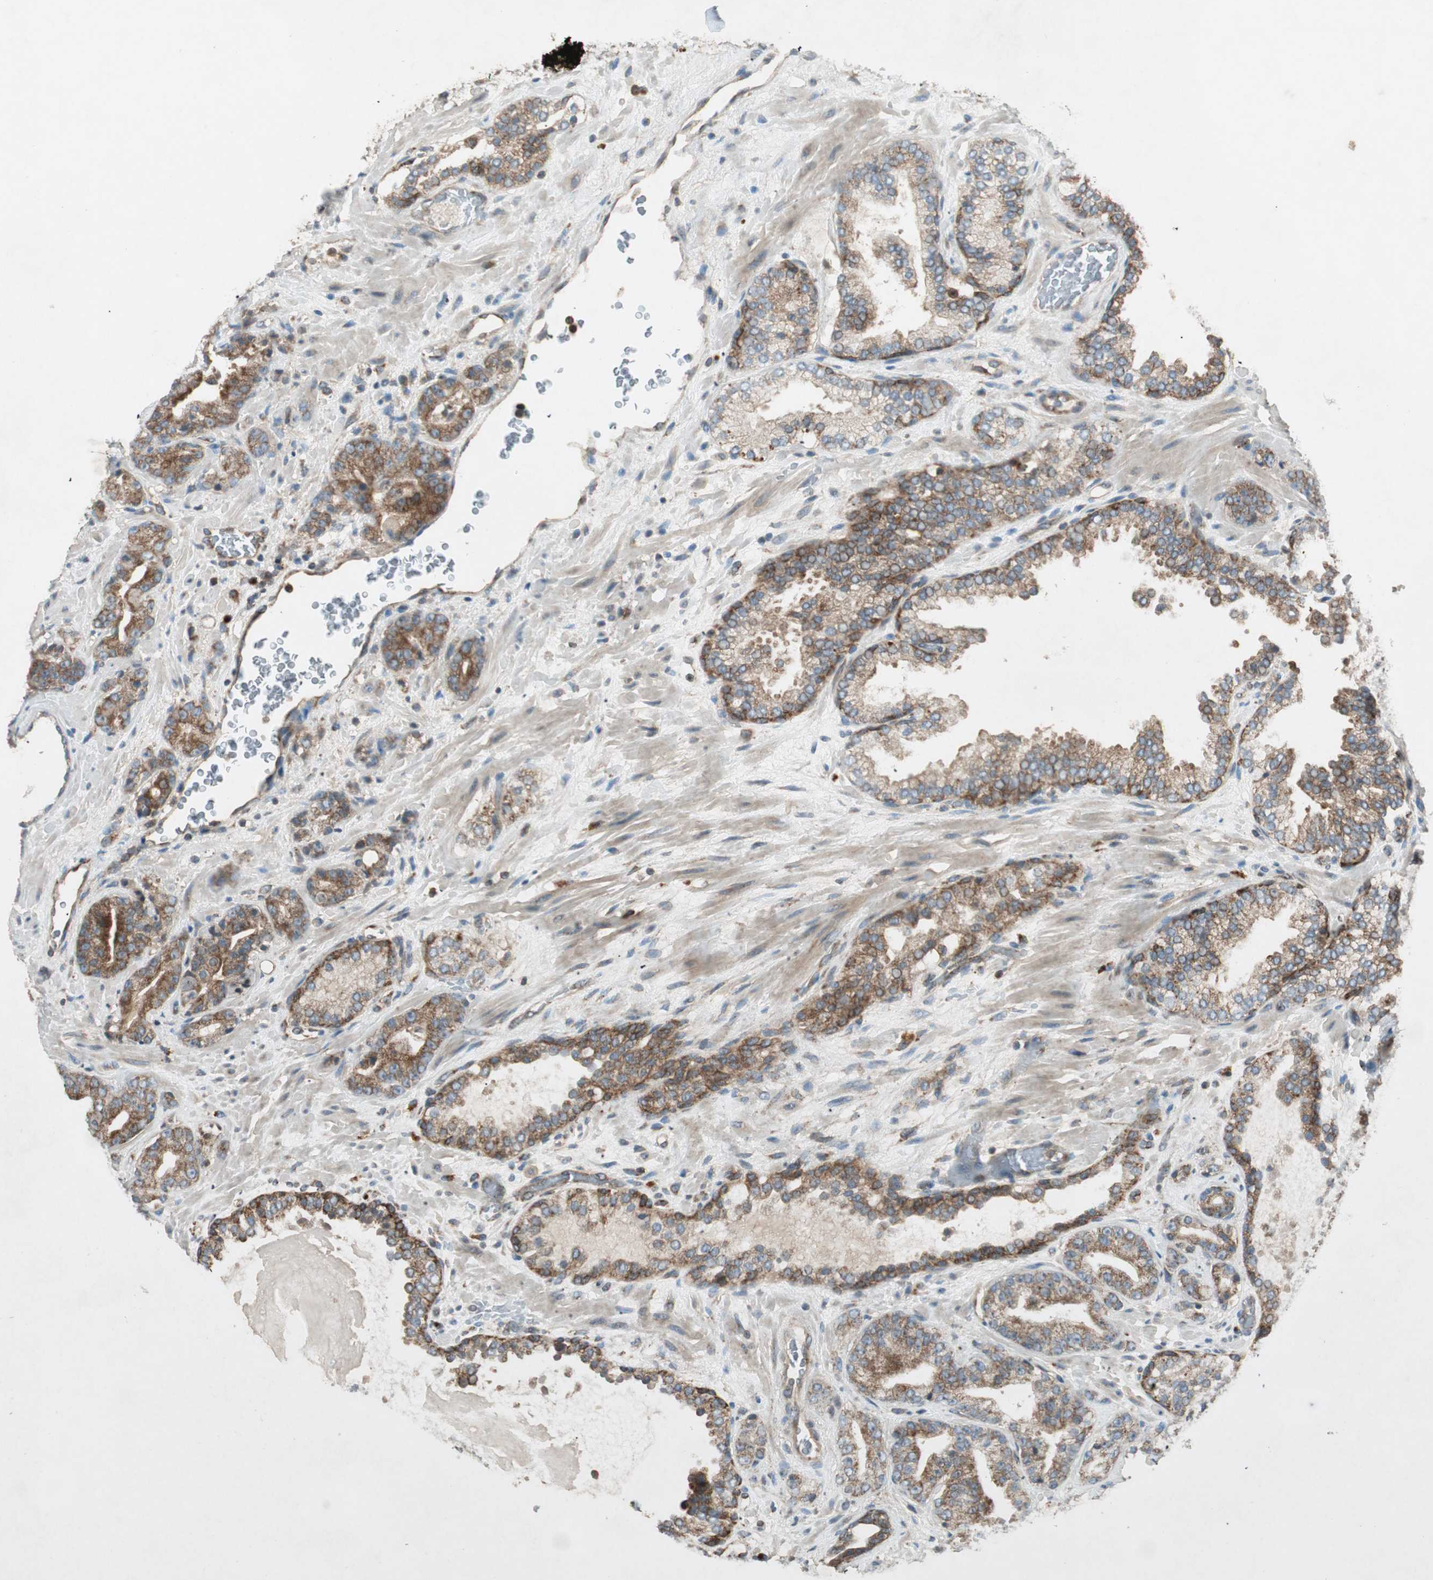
{"staining": {"intensity": "strong", "quantity": ">75%", "location": "cytoplasmic/membranous"}, "tissue": "prostate cancer", "cell_type": "Tumor cells", "image_type": "cancer", "snomed": [{"axis": "morphology", "description": "Adenocarcinoma, Low grade"}, {"axis": "topography", "description": "Prostate"}], "caption": "Immunohistochemistry (DAB (3,3'-diaminobenzidine)) staining of prostate low-grade adenocarcinoma exhibits strong cytoplasmic/membranous protein staining in approximately >75% of tumor cells.", "gene": "CHADL", "patient": {"sex": "male", "age": 63}}